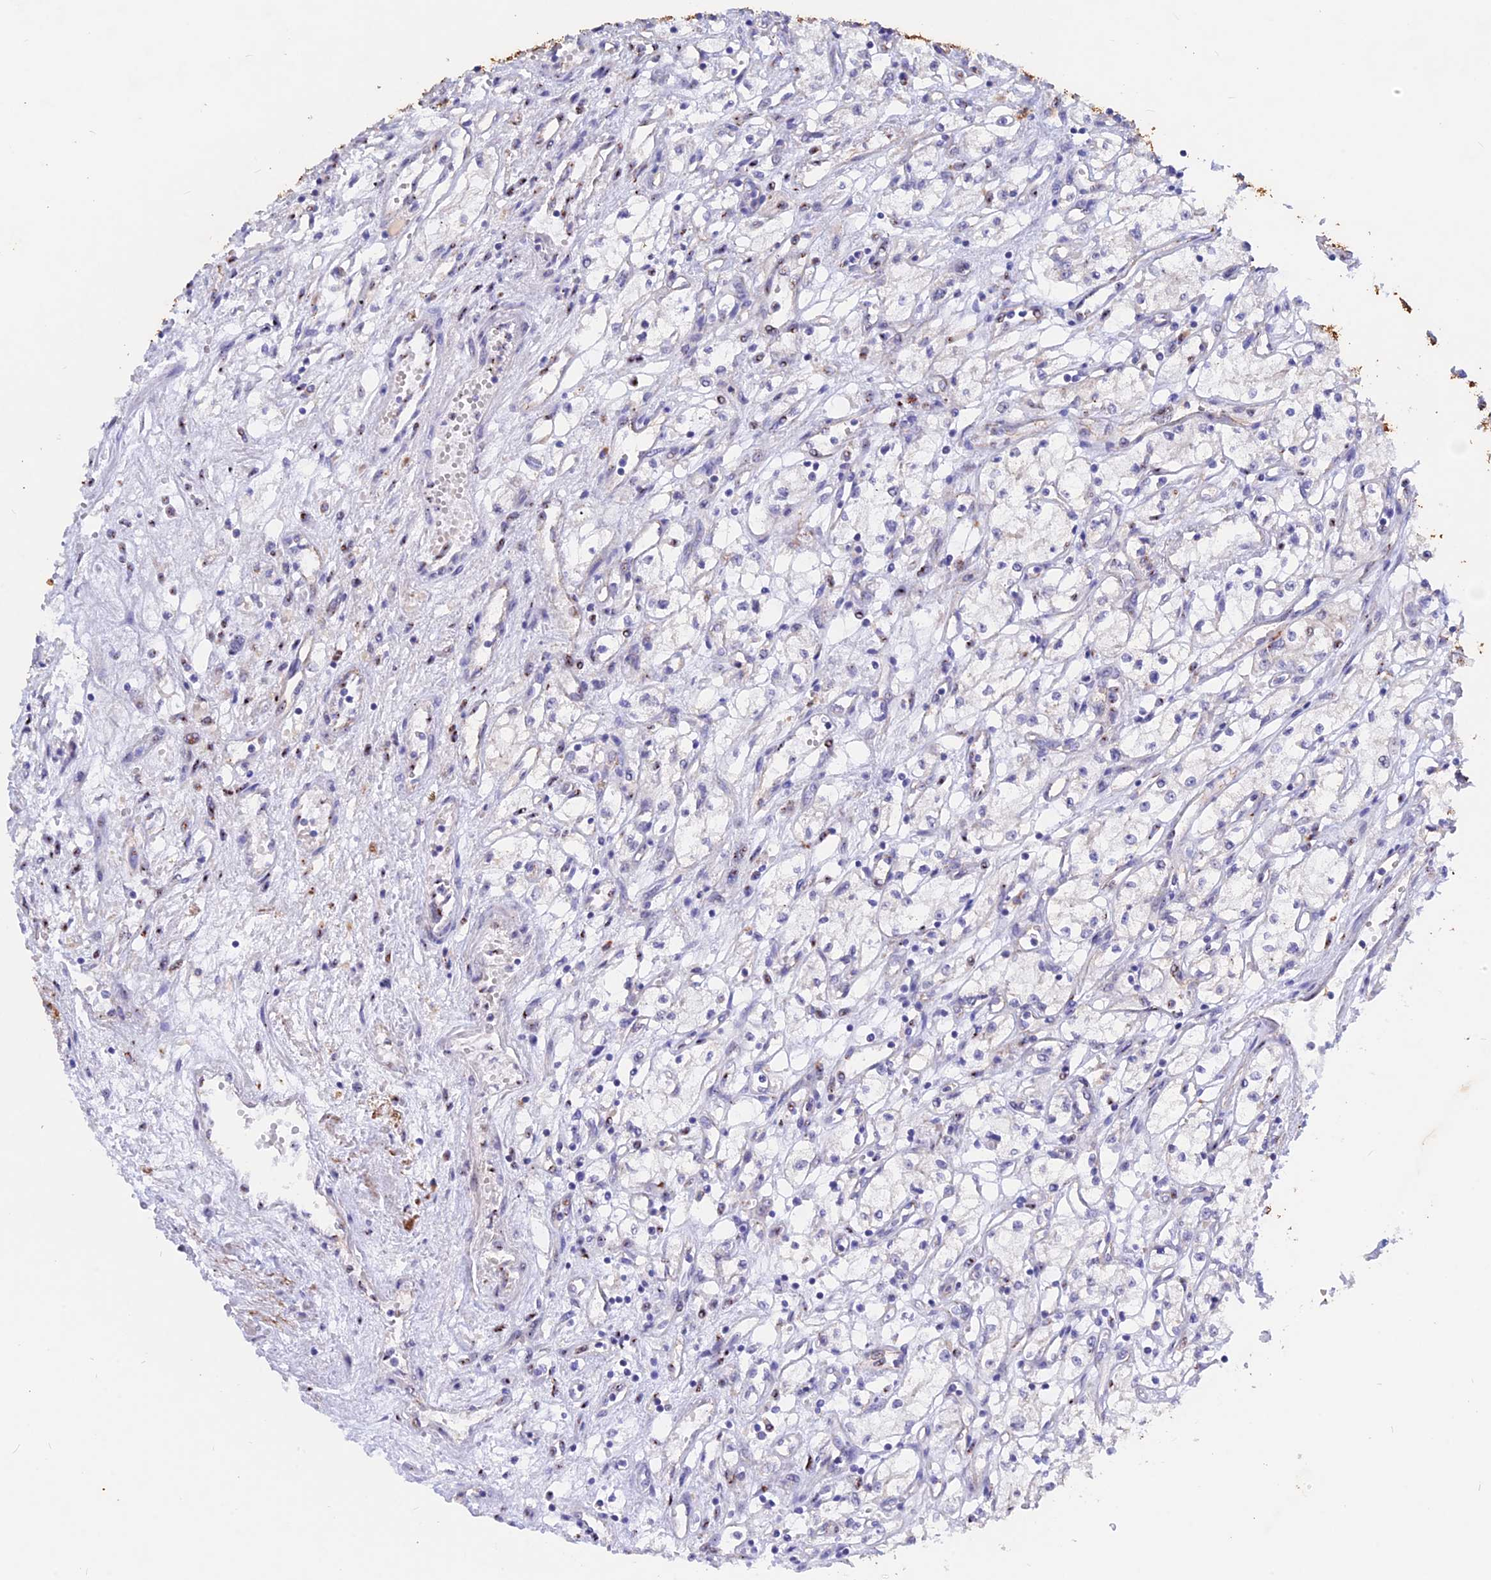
{"staining": {"intensity": "negative", "quantity": "none", "location": "none"}, "tissue": "renal cancer", "cell_type": "Tumor cells", "image_type": "cancer", "snomed": [{"axis": "morphology", "description": "Adenocarcinoma, NOS"}, {"axis": "topography", "description": "Kidney"}], "caption": "Renal cancer stained for a protein using immunohistochemistry displays no expression tumor cells.", "gene": "GK5", "patient": {"sex": "male", "age": 59}}